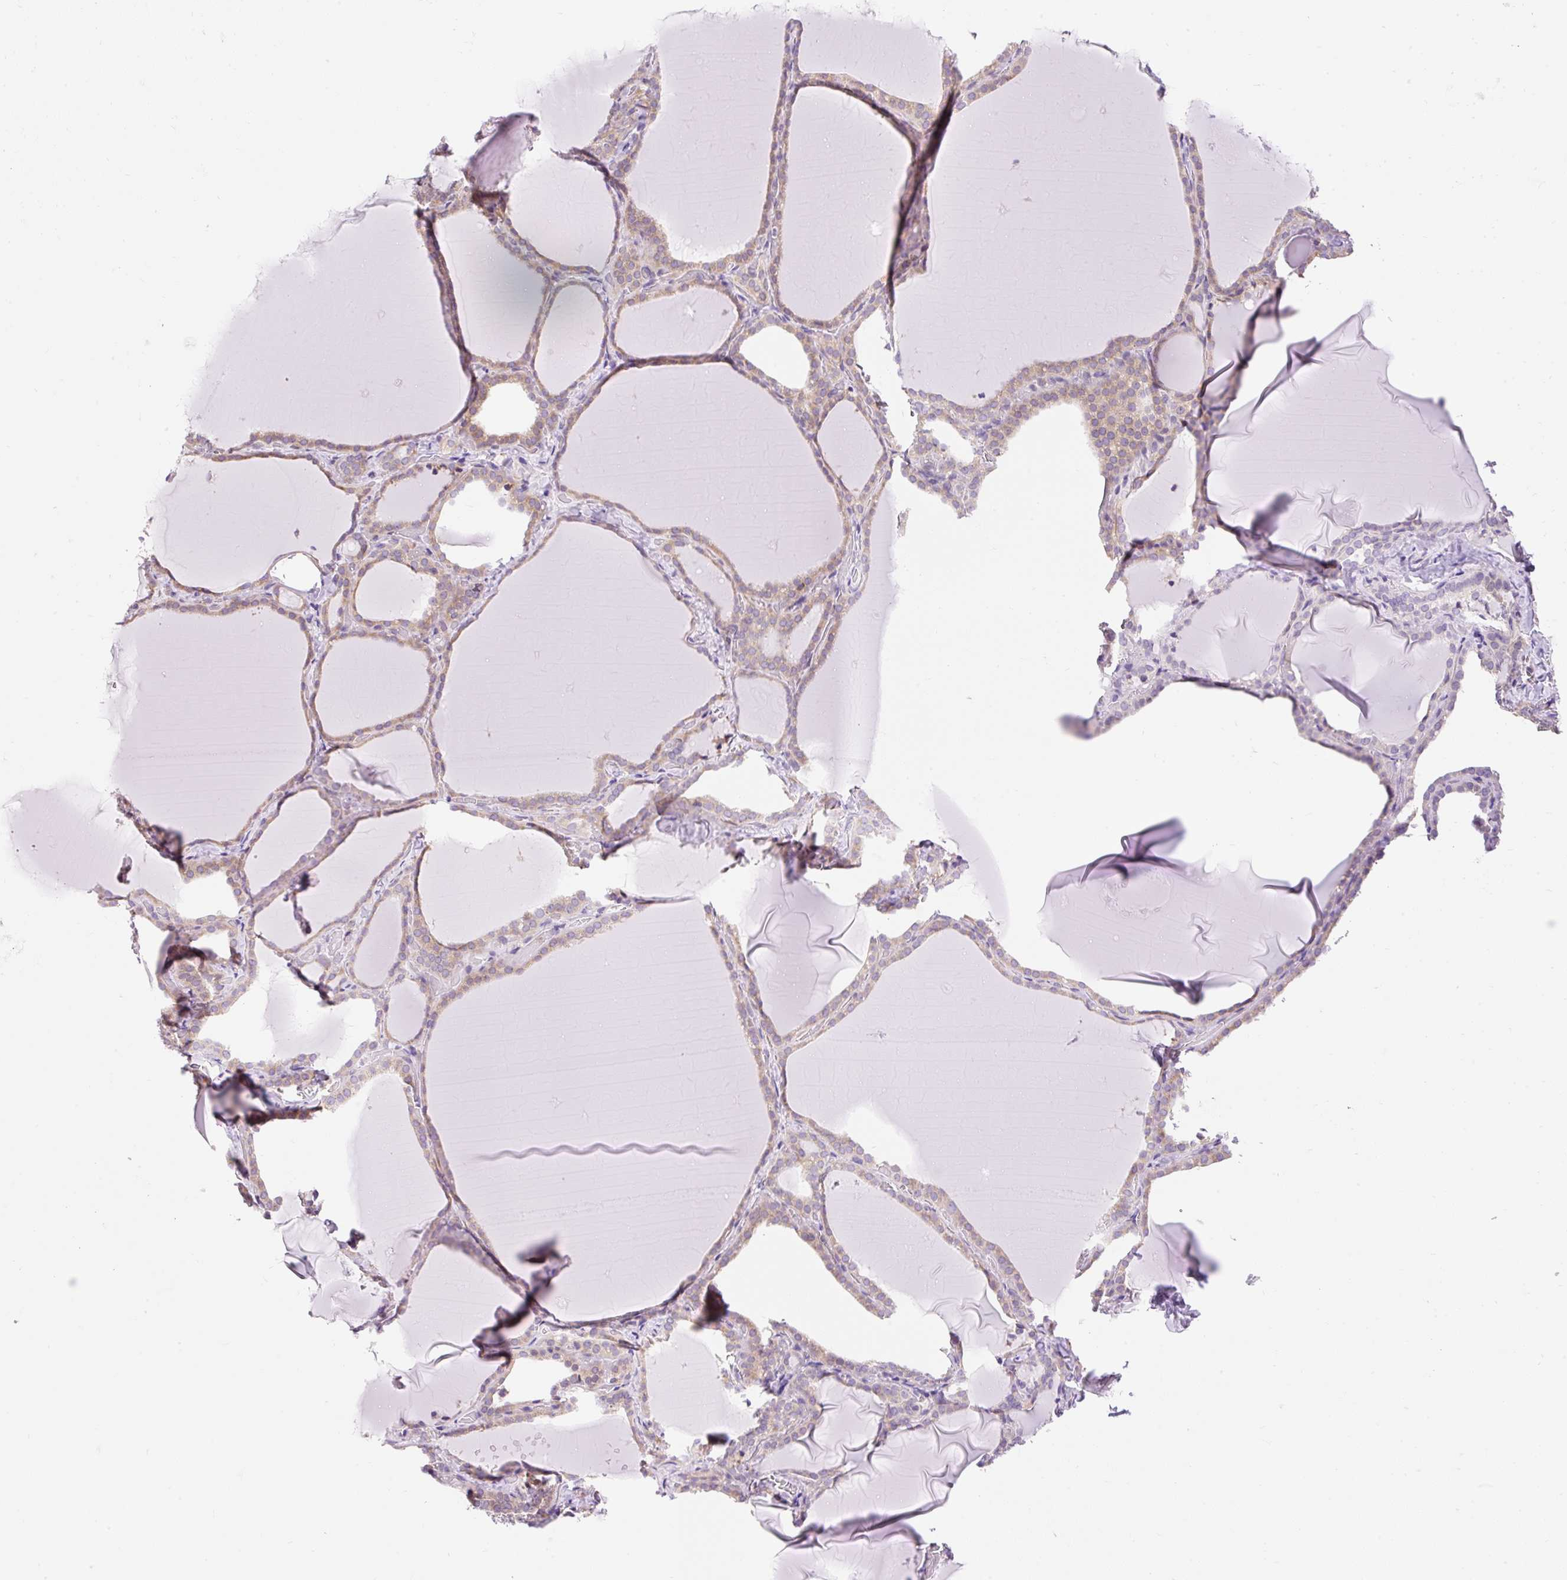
{"staining": {"intensity": "moderate", "quantity": "25%-75%", "location": "cytoplasmic/membranous"}, "tissue": "thyroid gland", "cell_type": "Glandular cells", "image_type": "normal", "snomed": [{"axis": "morphology", "description": "Normal tissue, NOS"}, {"axis": "topography", "description": "Thyroid gland"}], "caption": "Benign thyroid gland demonstrates moderate cytoplasmic/membranous expression in about 25%-75% of glandular cells Ihc stains the protein of interest in brown and the nuclei are stained blue..", "gene": "GPR45", "patient": {"sex": "female", "age": 22}}